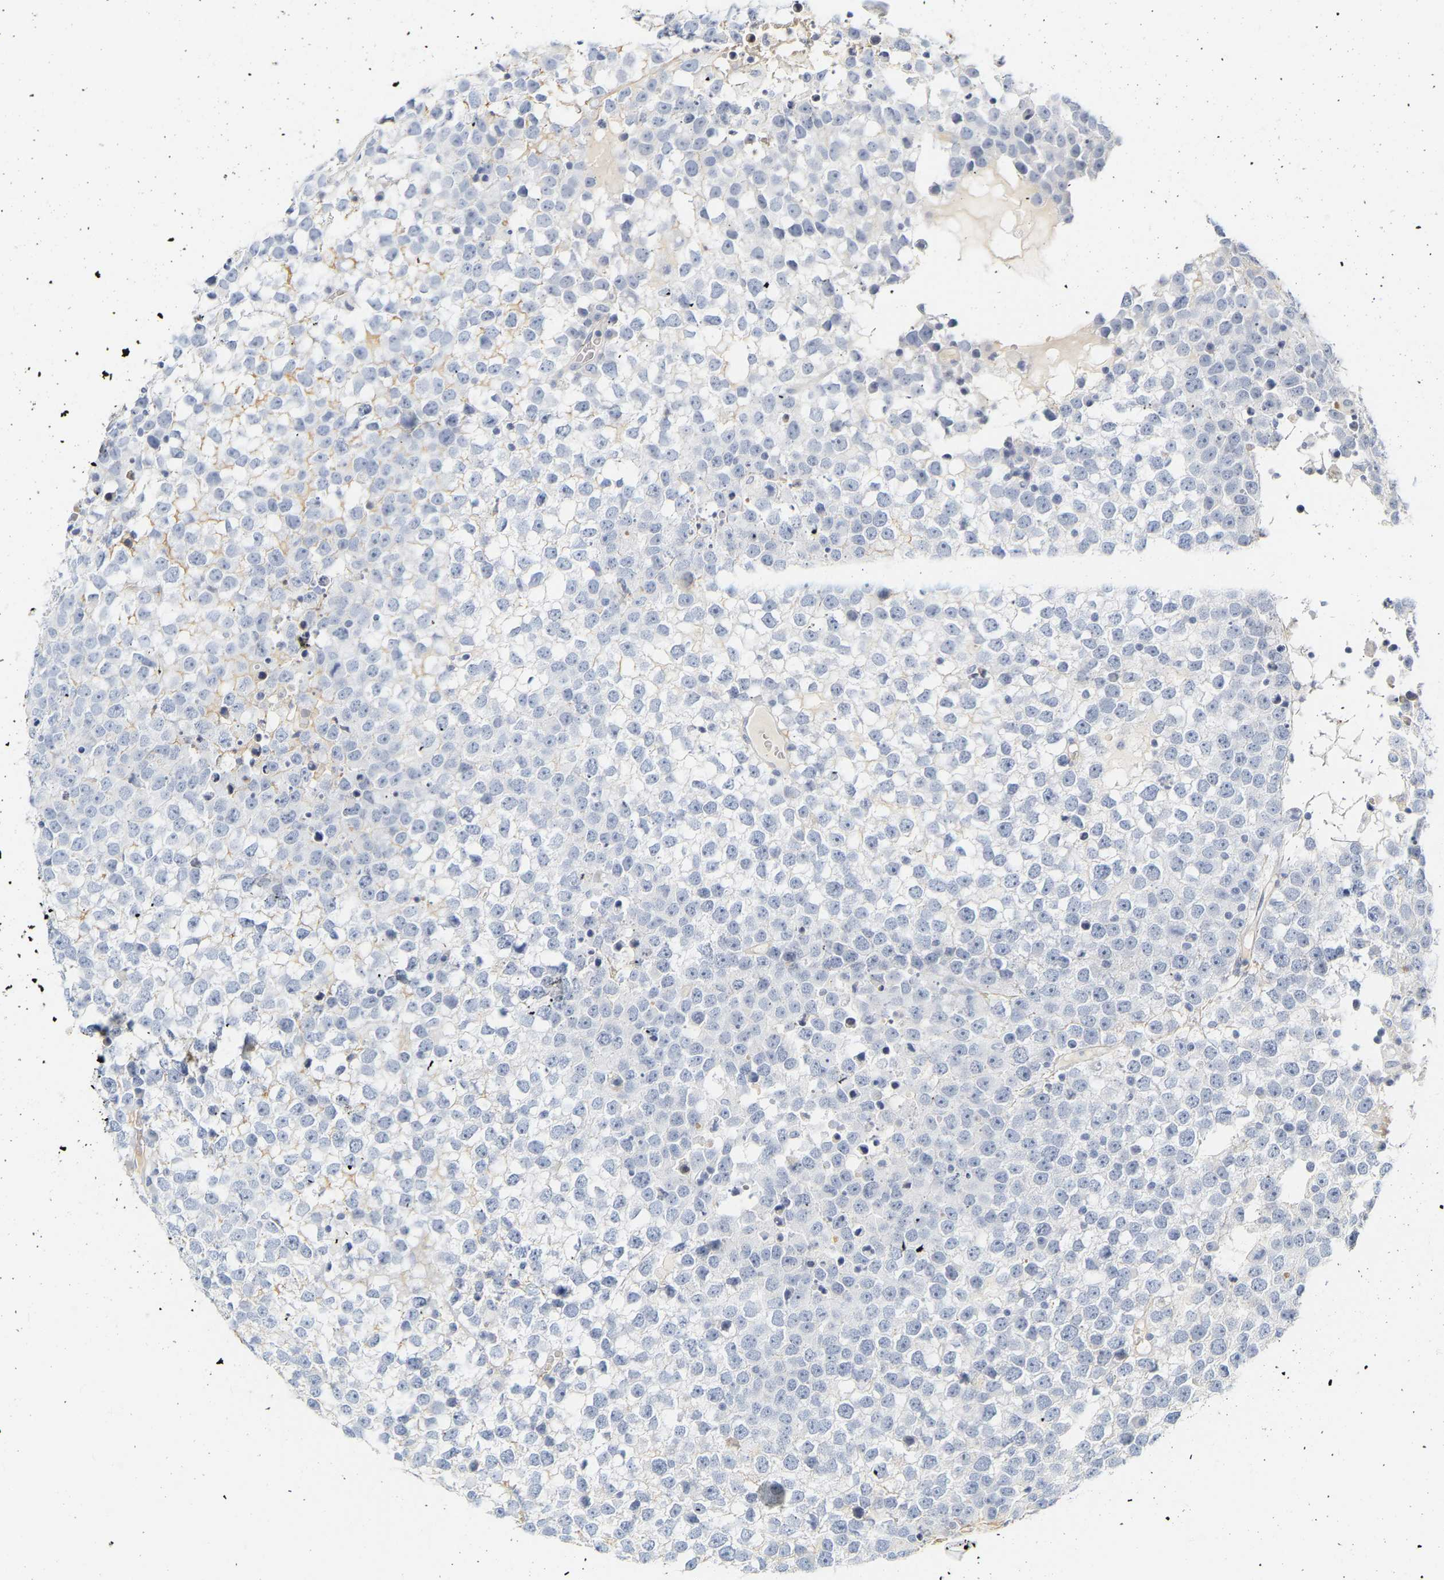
{"staining": {"intensity": "negative", "quantity": "none", "location": "none"}, "tissue": "testis cancer", "cell_type": "Tumor cells", "image_type": "cancer", "snomed": [{"axis": "morphology", "description": "Seminoma, NOS"}, {"axis": "topography", "description": "Testis"}], "caption": "Testis cancer was stained to show a protein in brown. There is no significant staining in tumor cells.", "gene": "GNAS", "patient": {"sex": "male", "age": 65}}